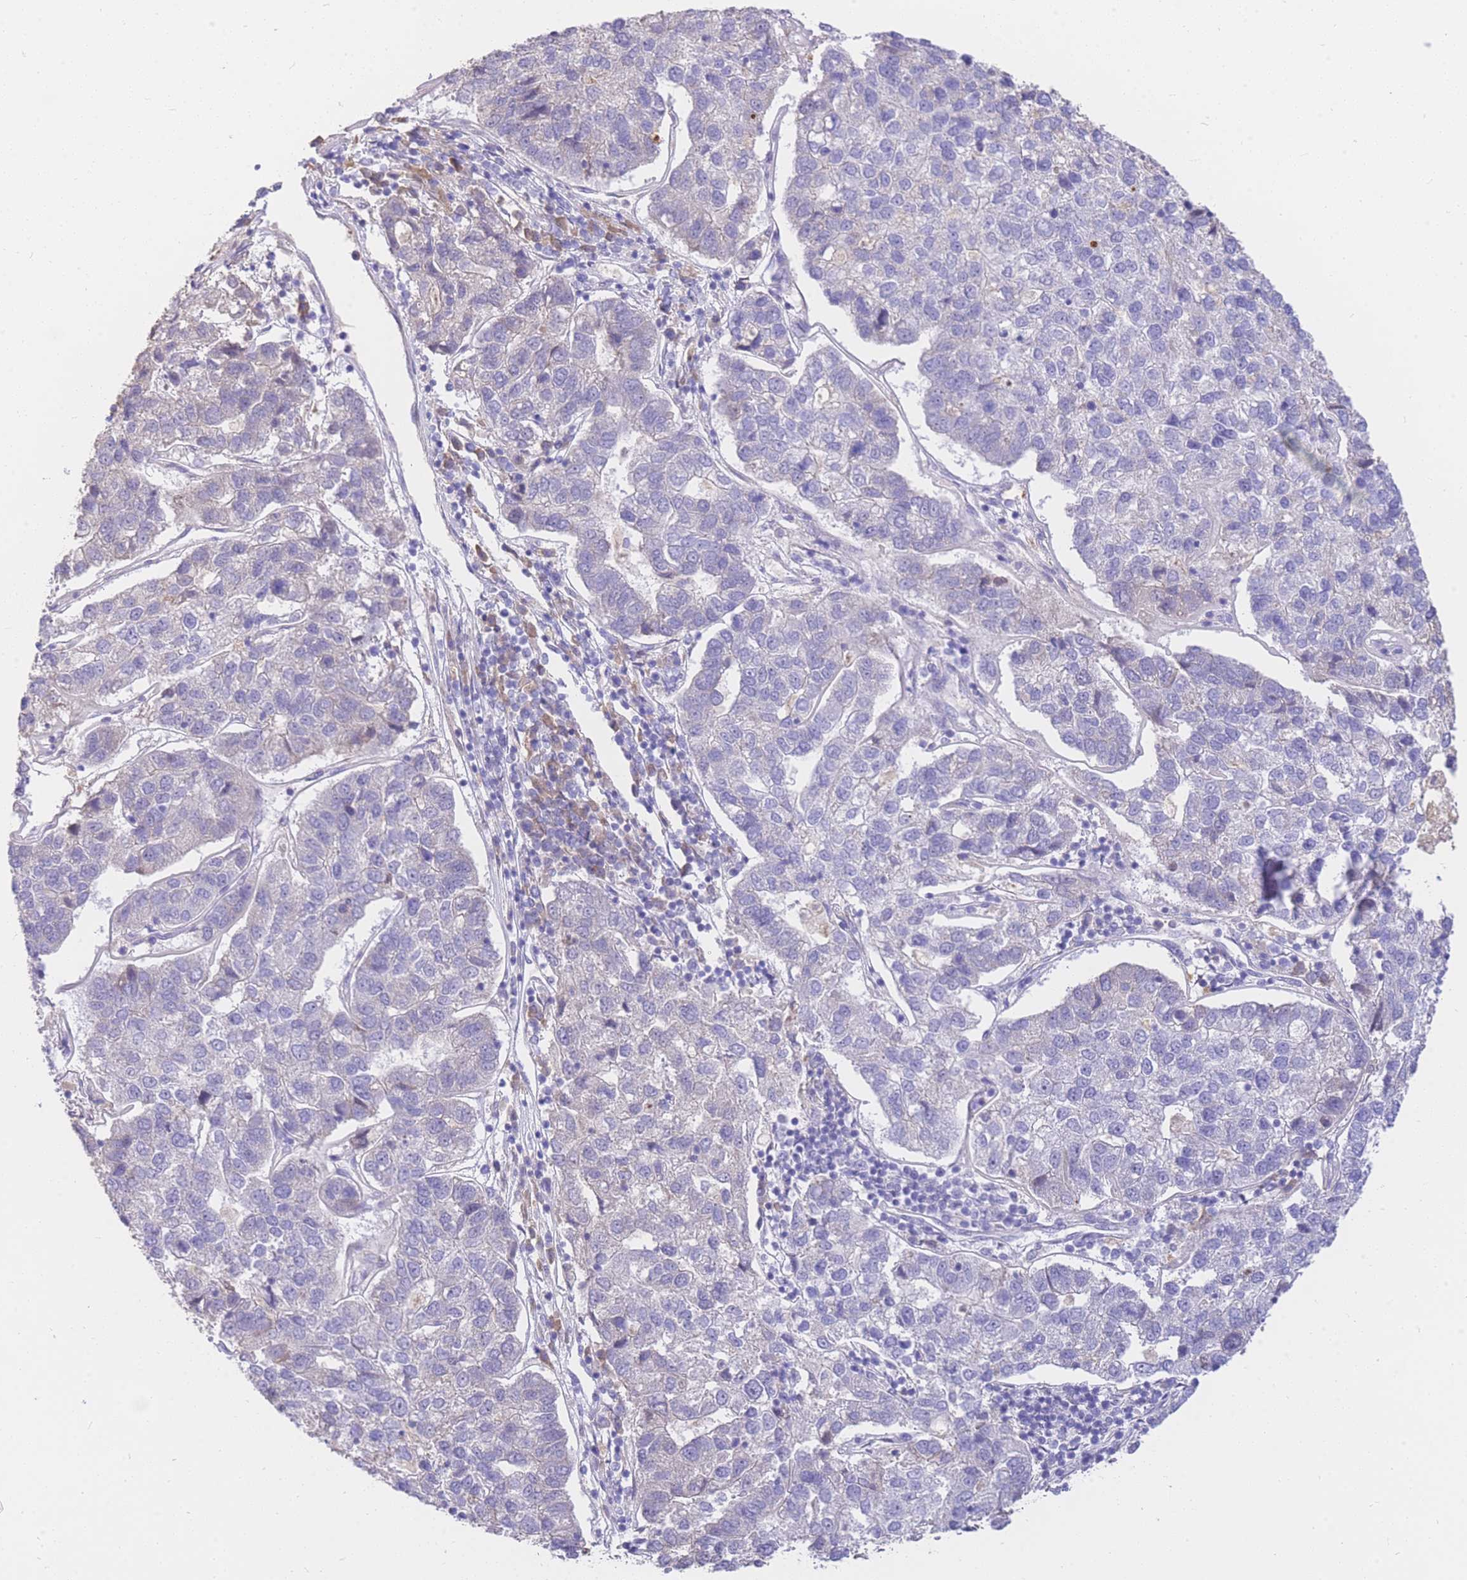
{"staining": {"intensity": "negative", "quantity": "none", "location": "none"}, "tissue": "pancreatic cancer", "cell_type": "Tumor cells", "image_type": "cancer", "snomed": [{"axis": "morphology", "description": "Adenocarcinoma, NOS"}, {"axis": "topography", "description": "Pancreas"}], "caption": "Pancreatic cancer was stained to show a protein in brown. There is no significant expression in tumor cells.", "gene": "C2orf88", "patient": {"sex": "female", "age": 61}}